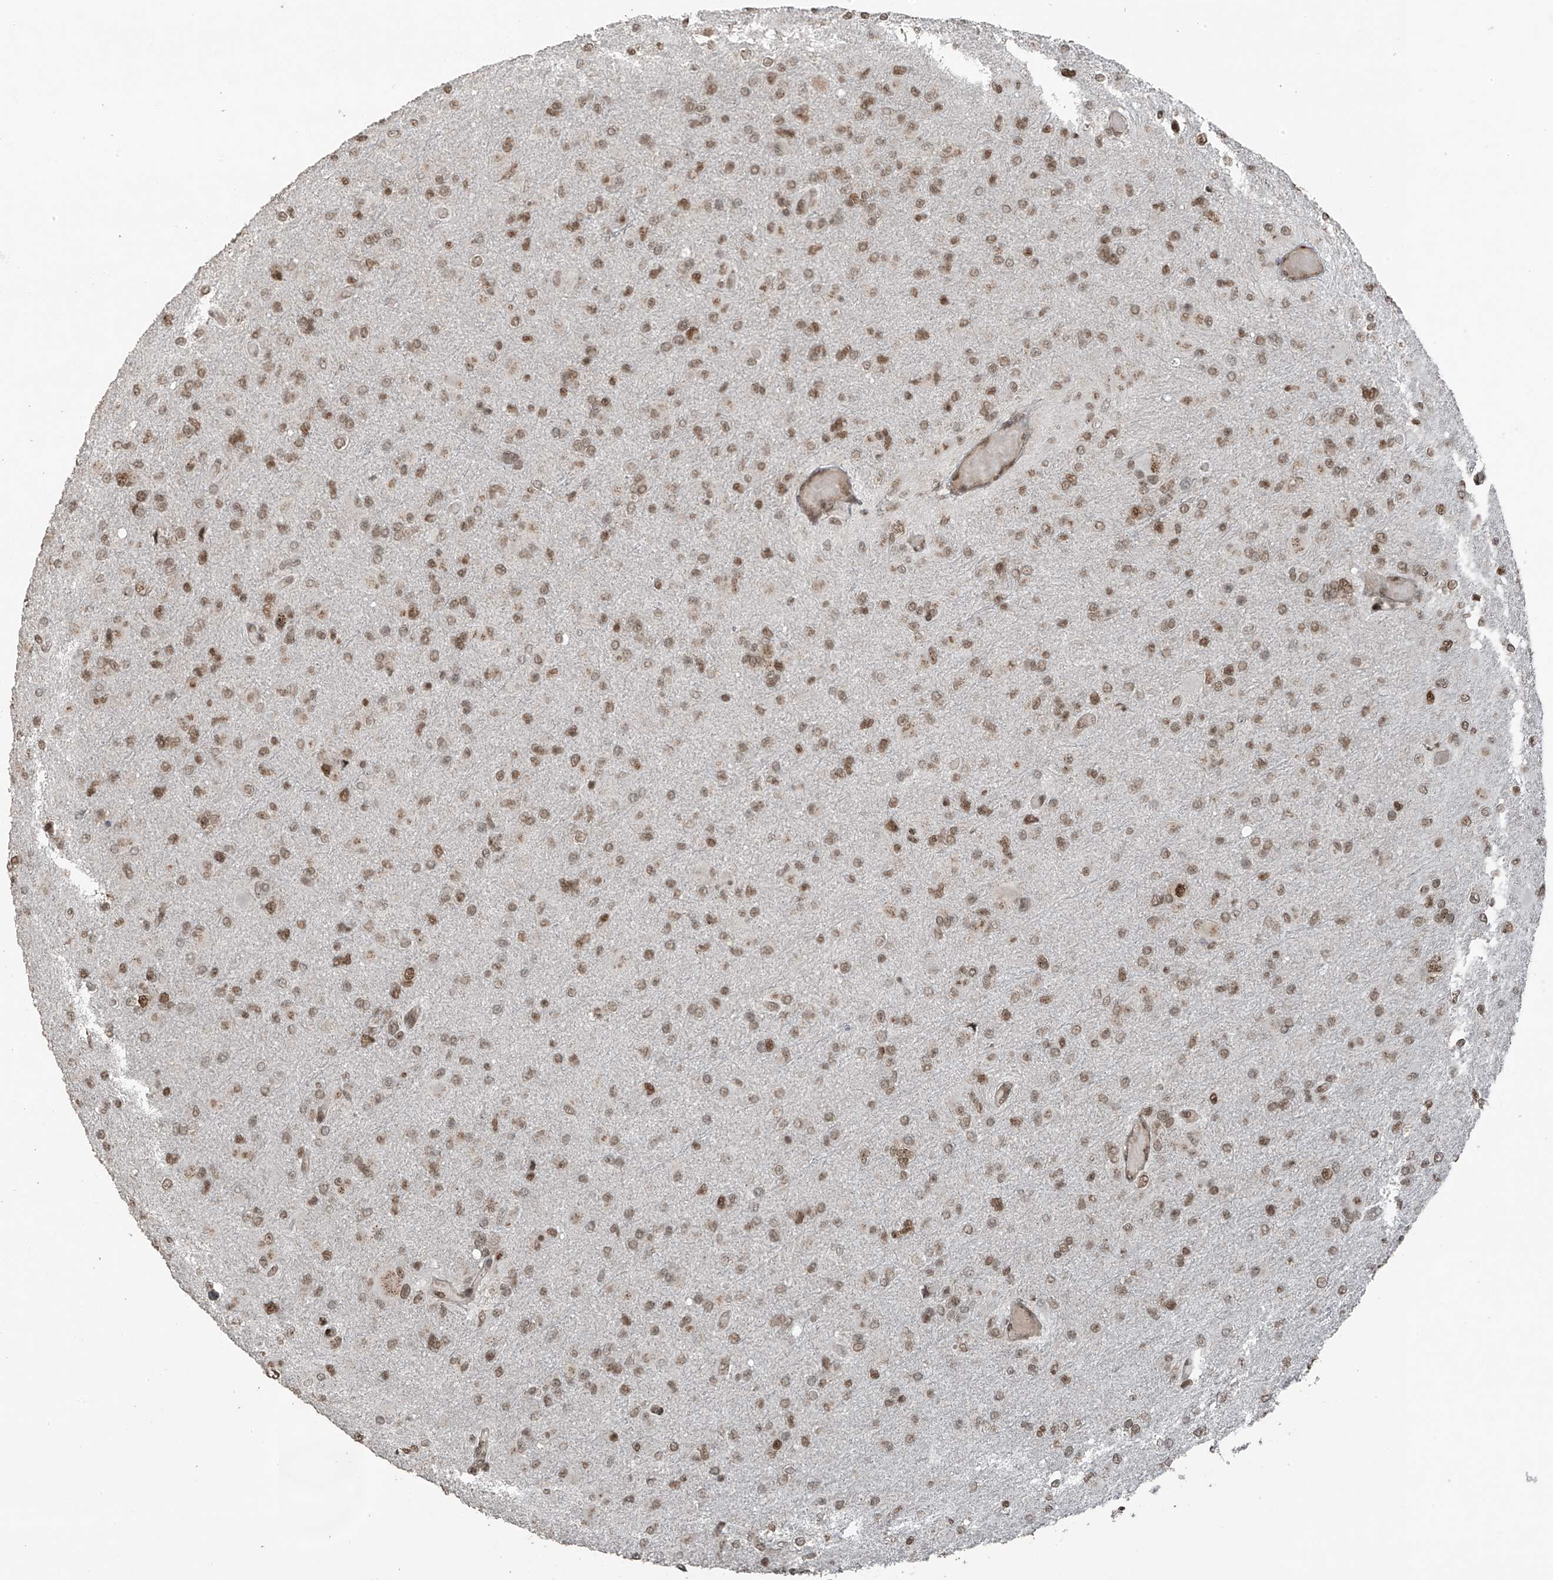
{"staining": {"intensity": "moderate", "quantity": ">75%", "location": "nuclear"}, "tissue": "glioma", "cell_type": "Tumor cells", "image_type": "cancer", "snomed": [{"axis": "morphology", "description": "Glioma, malignant, High grade"}, {"axis": "topography", "description": "Cerebral cortex"}], "caption": "The immunohistochemical stain labels moderate nuclear staining in tumor cells of glioma tissue. (DAB = brown stain, brightfield microscopy at high magnification).", "gene": "PCNP", "patient": {"sex": "female", "age": 36}}